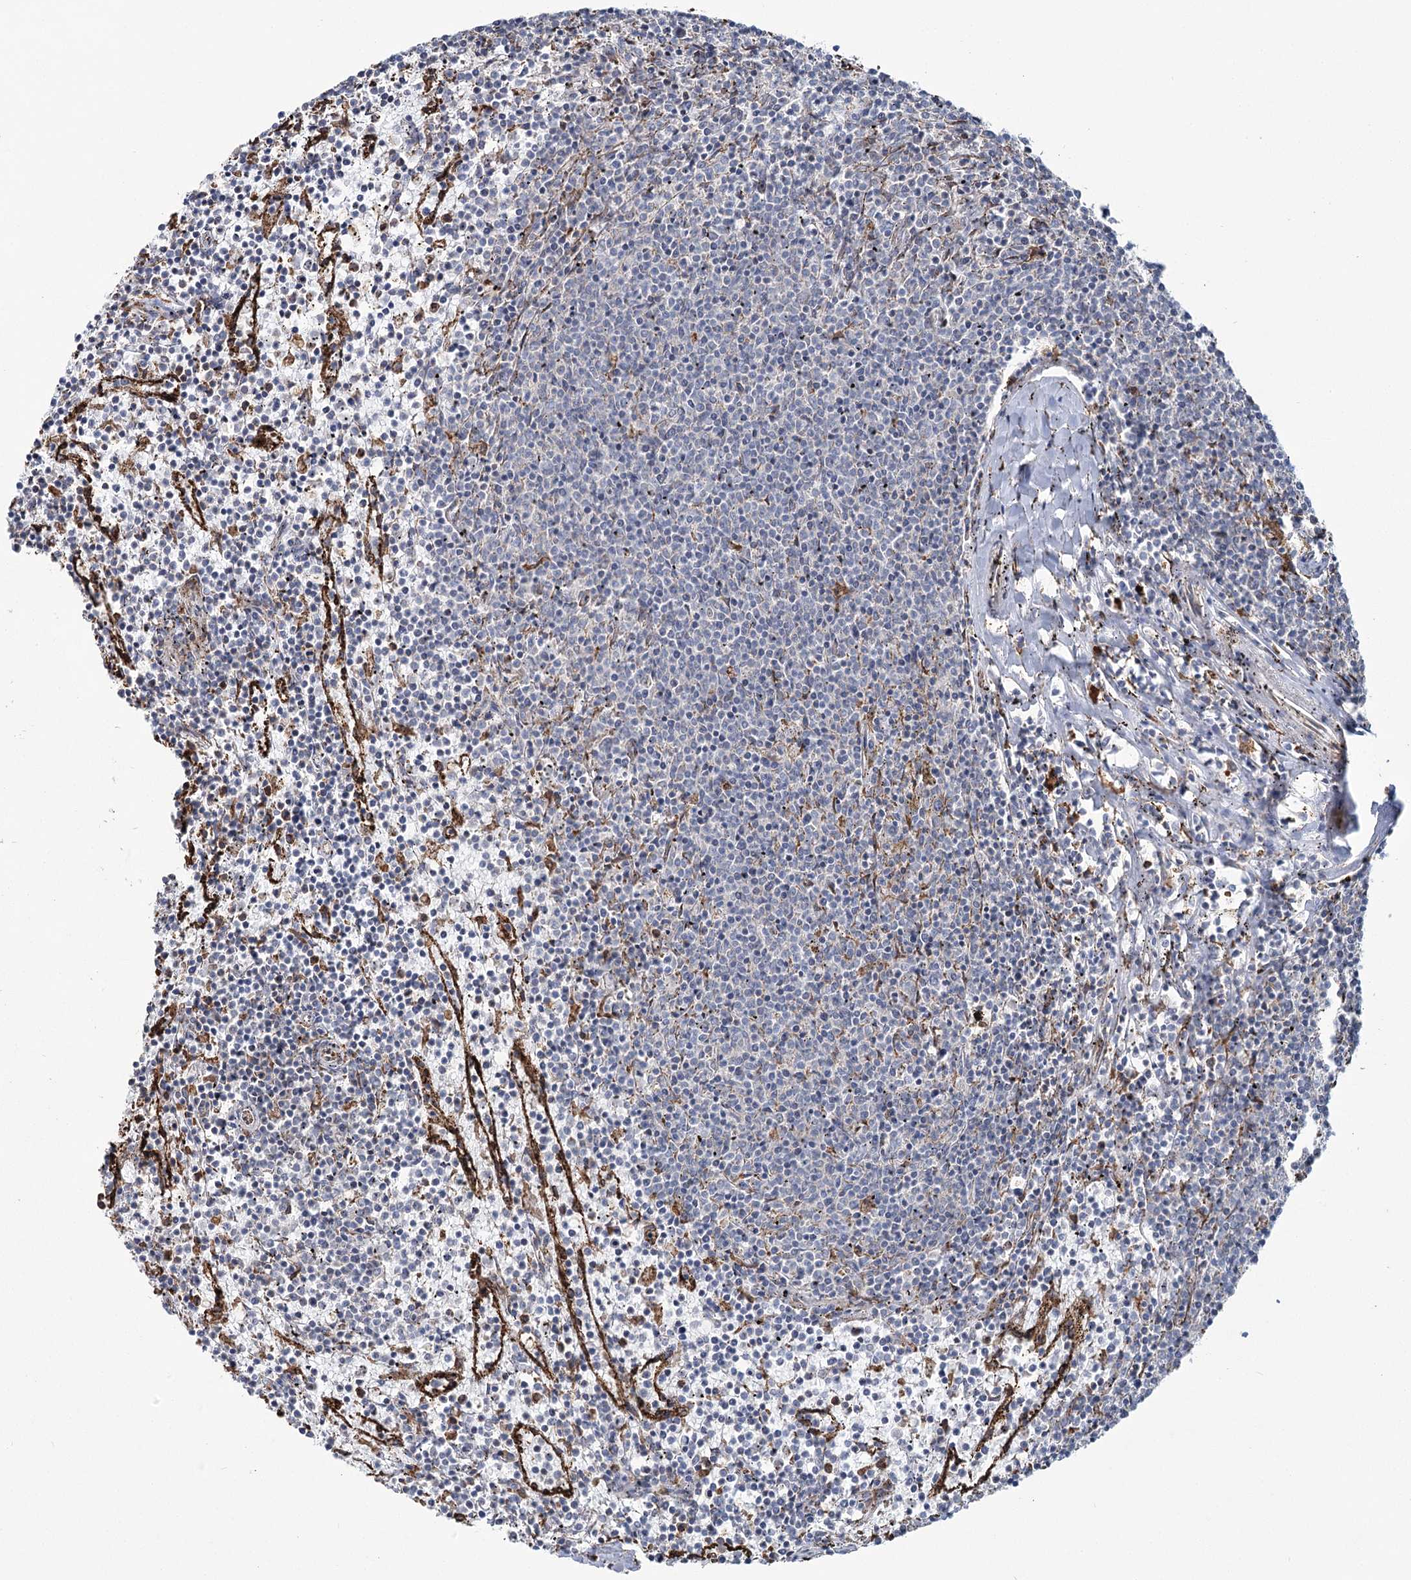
{"staining": {"intensity": "negative", "quantity": "none", "location": "none"}, "tissue": "lymphoma", "cell_type": "Tumor cells", "image_type": "cancer", "snomed": [{"axis": "morphology", "description": "Malignant lymphoma, non-Hodgkin's type, Low grade"}, {"axis": "topography", "description": "Spleen"}], "caption": "This is an immunohistochemistry (IHC) image of human lymphoma. There is no positivity in tumor cells.", "gene": "ZCCHC9", "patient": {"sex": "female", "age": 50}}